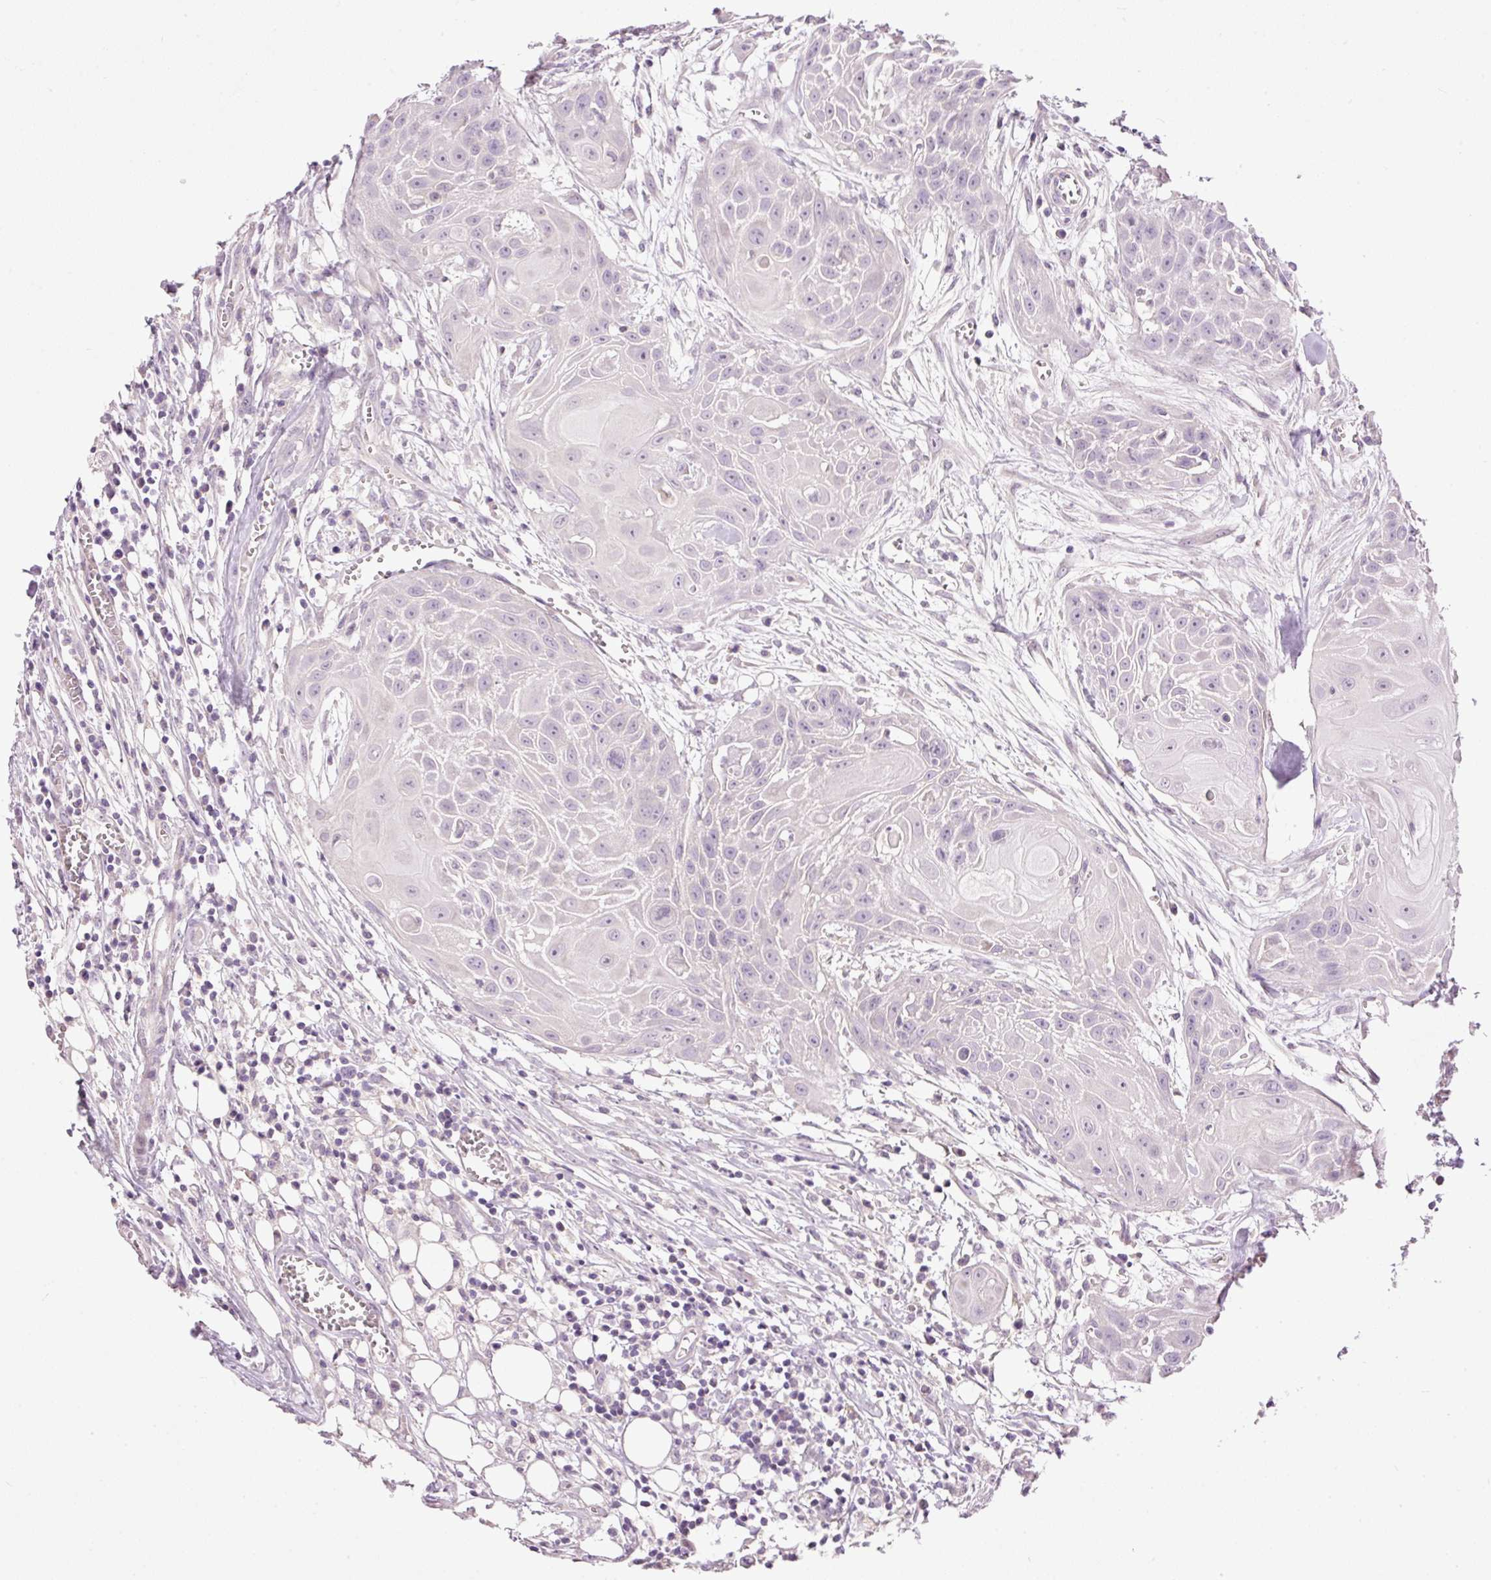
{"staining": {"intensity": "negative", "quantity": "none", "location": "none"}, "tissue": "head and neck cancer", "cell_type": "Tumor cells", "image_type": "cancer", "snomed": [{"axis": "morphology", "description": "Squamous cell carcinoma, NOS"}, {"axis": "topography", "description": "Lymph node"}, {"axis": "topography", "description": "Salivary gland"}, {"axis": "topography", "description": "Head-Neck"}], "caption": "Immunohistochemistry of head and neck cancer (squamous cell carcinoma) demonstrates no expression in tumor cells.", "gene": "FCRL4", "patient": {"sex": "female", "age": 74}}